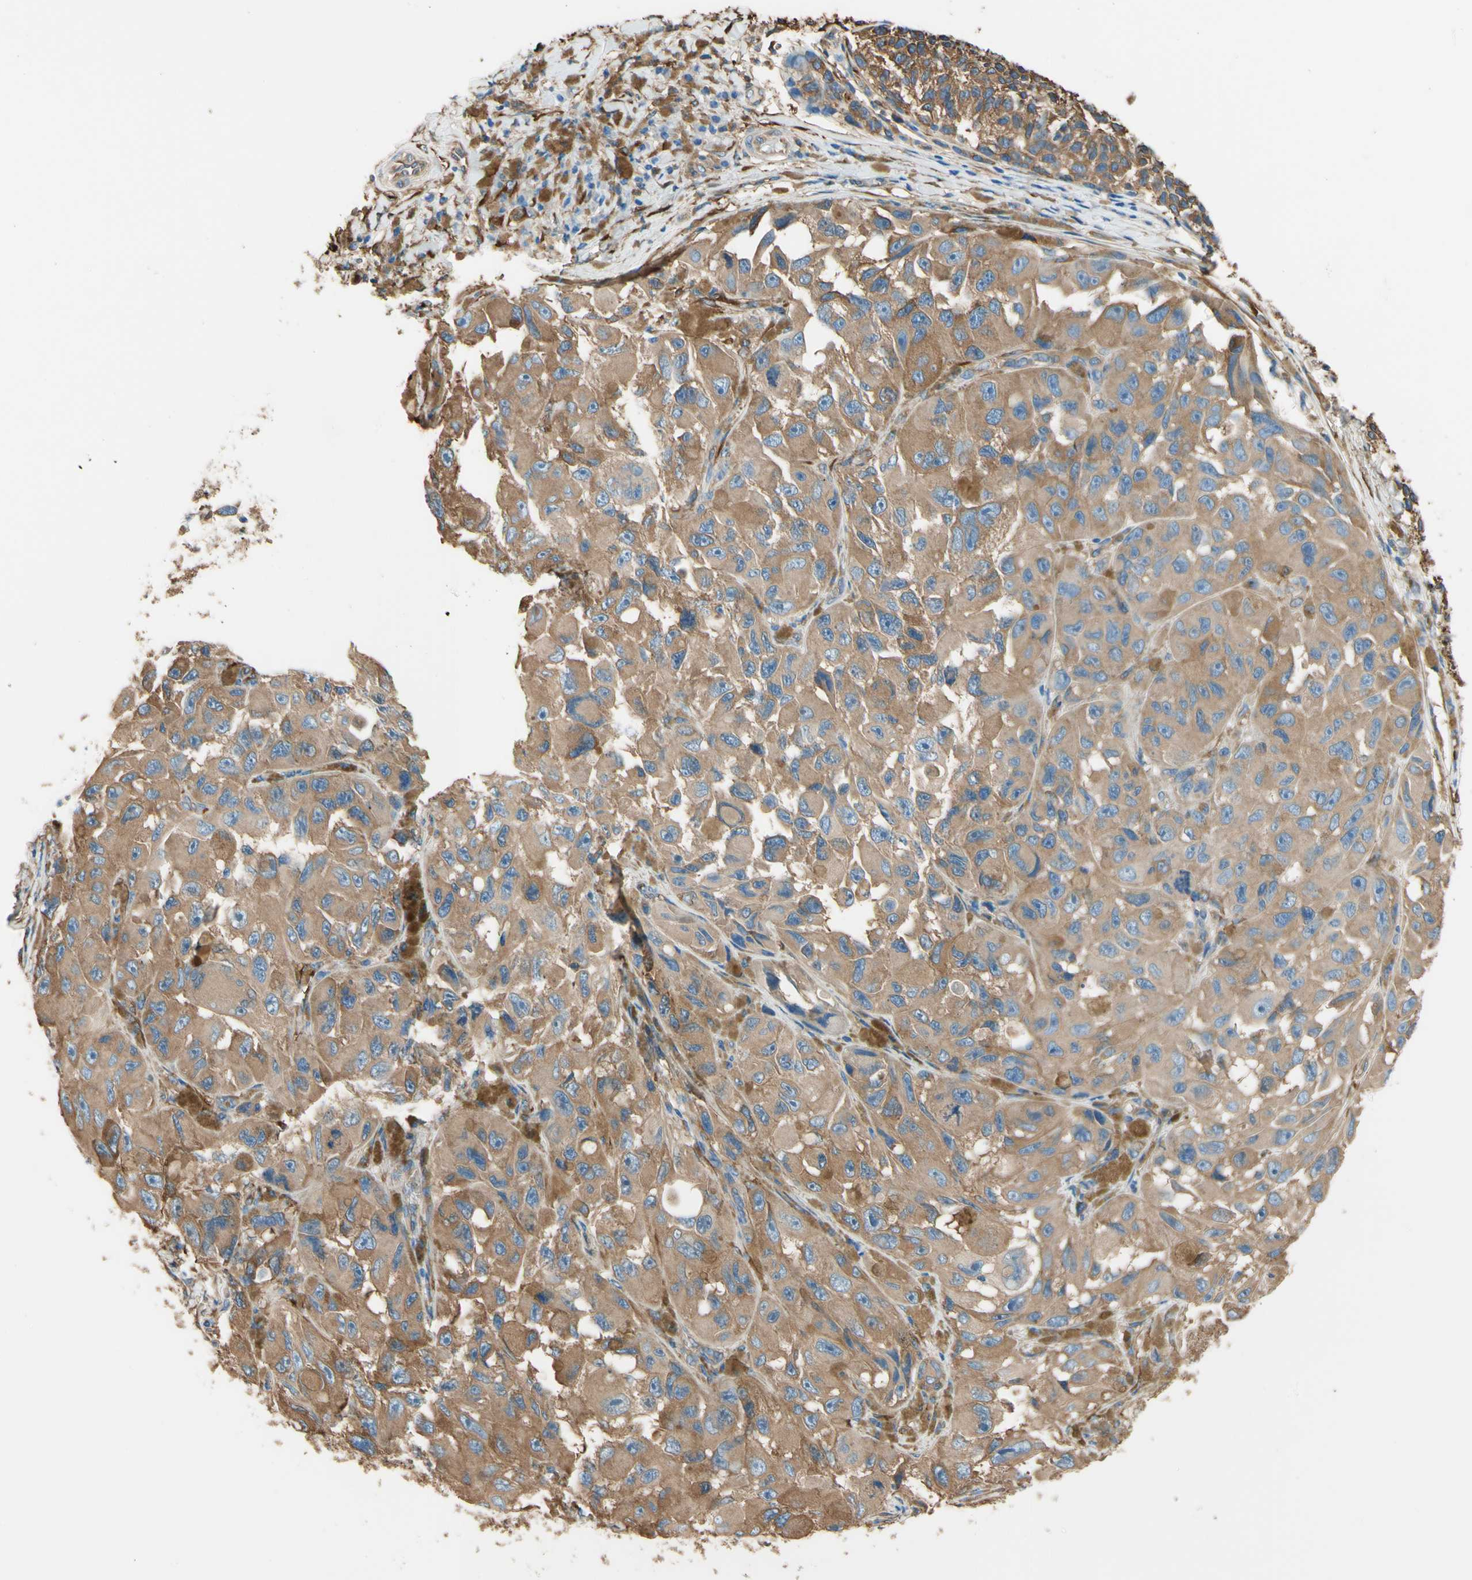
{"staining": {"intensity": "moderate", "quantity": ">75%", "location": "cytoplasmic/membranous"}, "tissue": "melanoma", "cell_type": "Tumor cells", "image_type": "cancer", "snomed": [{"axis": "morphology", "description": "Malignant melanoma, NOS"}, {"axis": "topography", "description": "Skin"}], "caption": "Malignant melanoma tissue reveals moderate cytoplasmic/membranous staining in about >75% of tumor cells, visualized by immunohistochemistry. The staining was performed using DAB to visualize the protein expression in brown, while the nuclei were stained in blue with hematoxylin (Magnification: 20x).", "gene": "DPYSL3", "patient": {"sex": "female", "age": 73}}